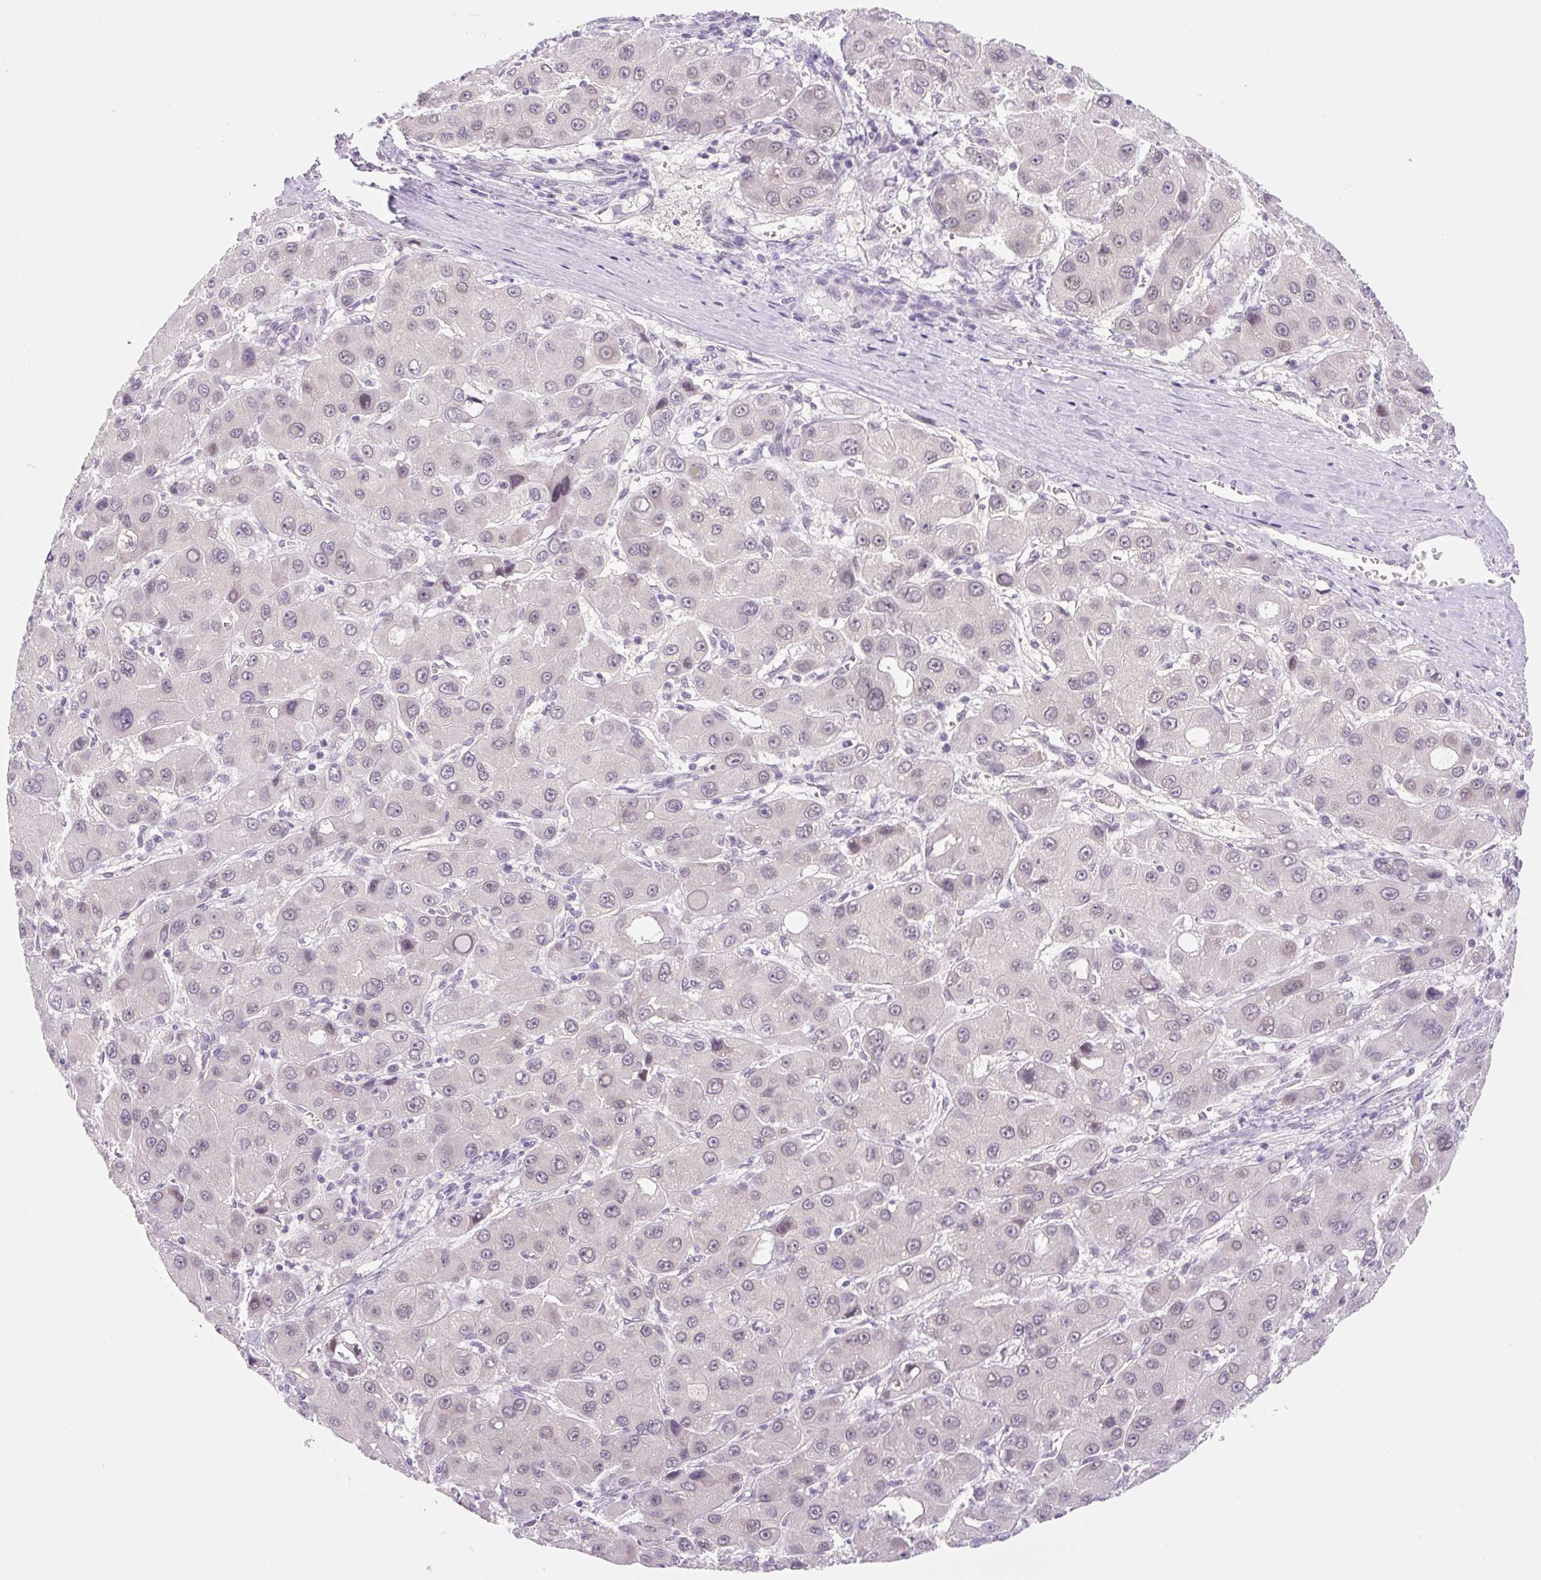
{"staining": {"intensity": "weak", "quantity": "<25%", "location": "cytoplasmic/membranous,nuclear"}, "tissue": "liver cancer", "cell_type": "Tumor cells", "image_type": "cancer", "snomed": [{"axis": "morphology", "description": "Carcinoma, Hepatocellular, NOS"}, {"axis": "topography", "description": "Liver"}], "caption": "A histopathology image of liver hepatocellular carcinoma stained for a protein reveals no brown staining in tumor cells.", "gene": "SYNE3", "patient": {"sex": "male", "age": 55}}